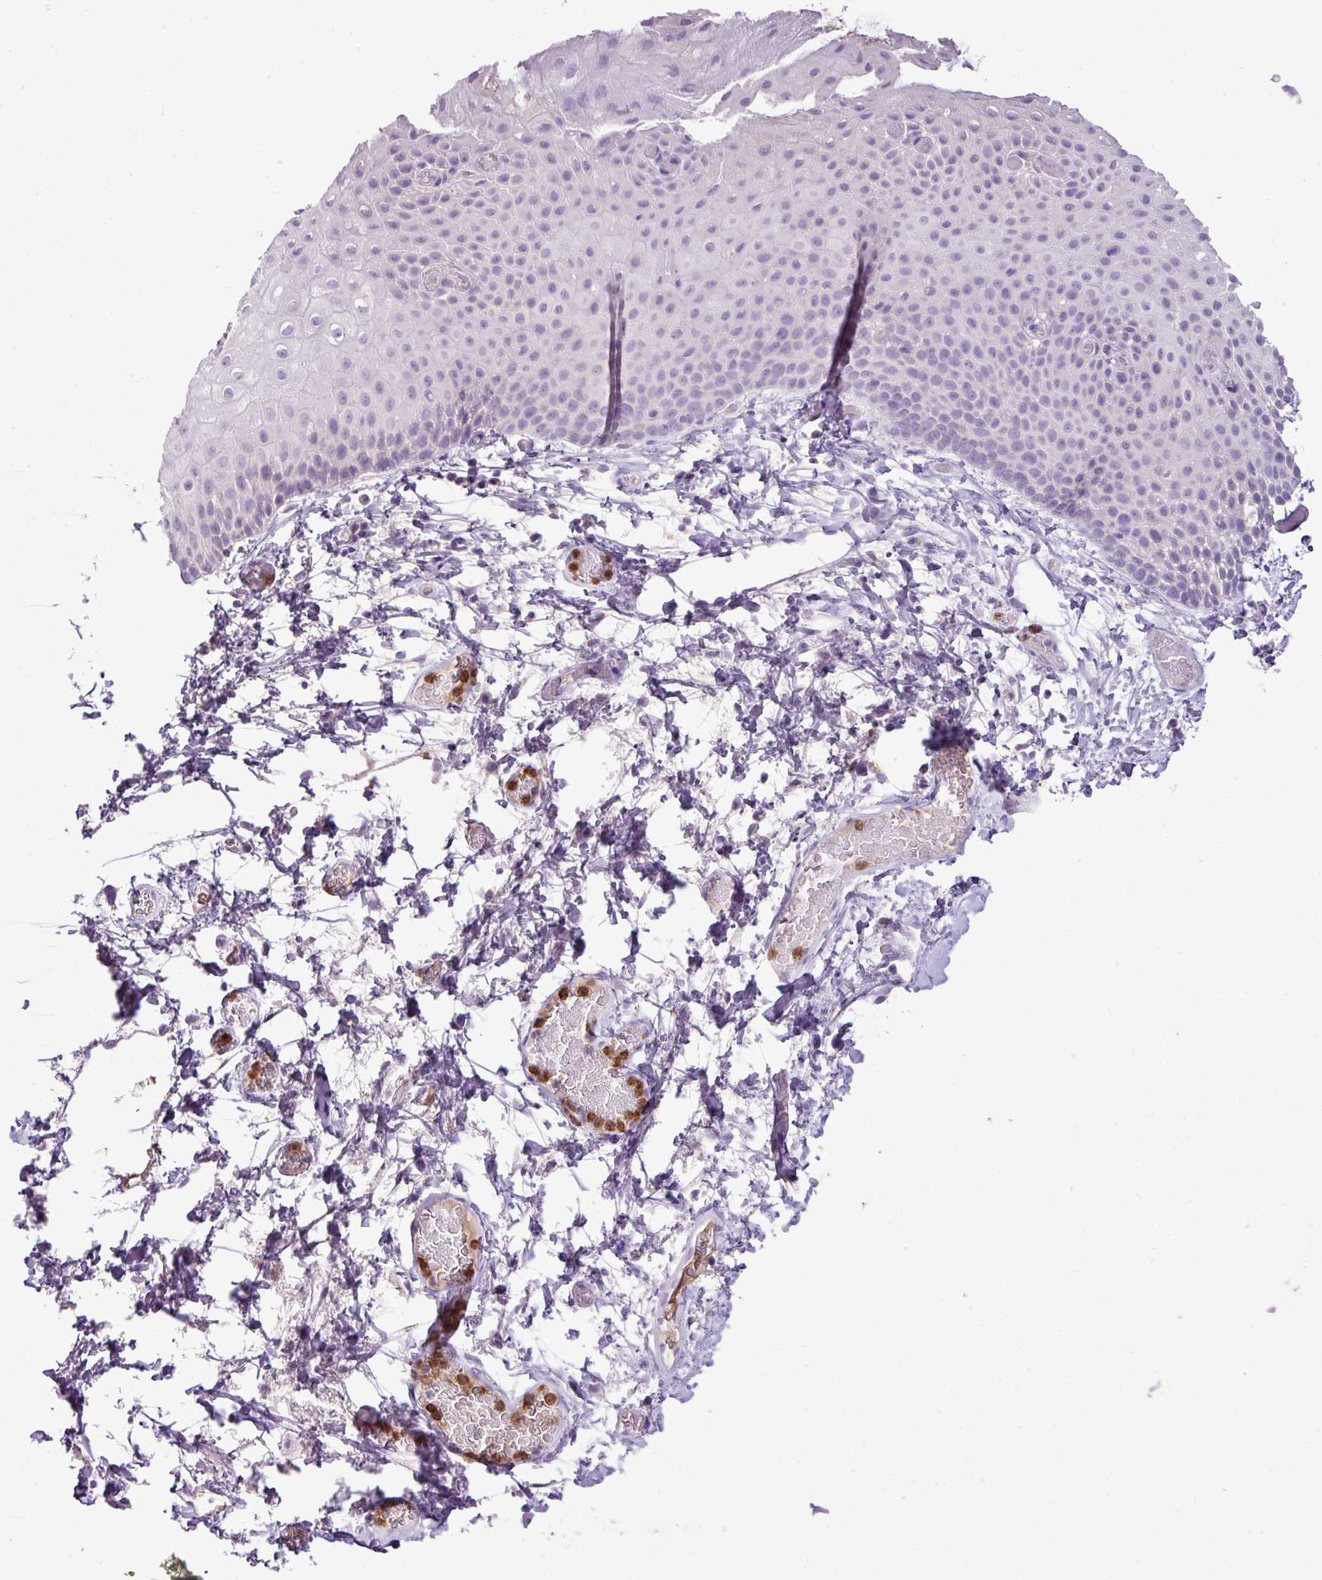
{"staining": {"intensity": "negative", "quantity": "none", "location": "none"}, "tissue": "skin", "cell_type": "Epidermal cells", "image_type": "normal", "snomed": [{"axis": "morphology", "description": "Normal tissue, NOS"}, {"axis": "morphology", "description": "Hemorrhoids"}, {"axis": "morphology", "description": "Inflammation, NOS"}, {"axis": "topography", "description": "Anal"}], "caption": "Immunohistochemistry of unremarkable human skin demonstrates no expression in epidermal cells.", "gene": "HTR3E", "patient": {"sex": "male", "age": 60}}